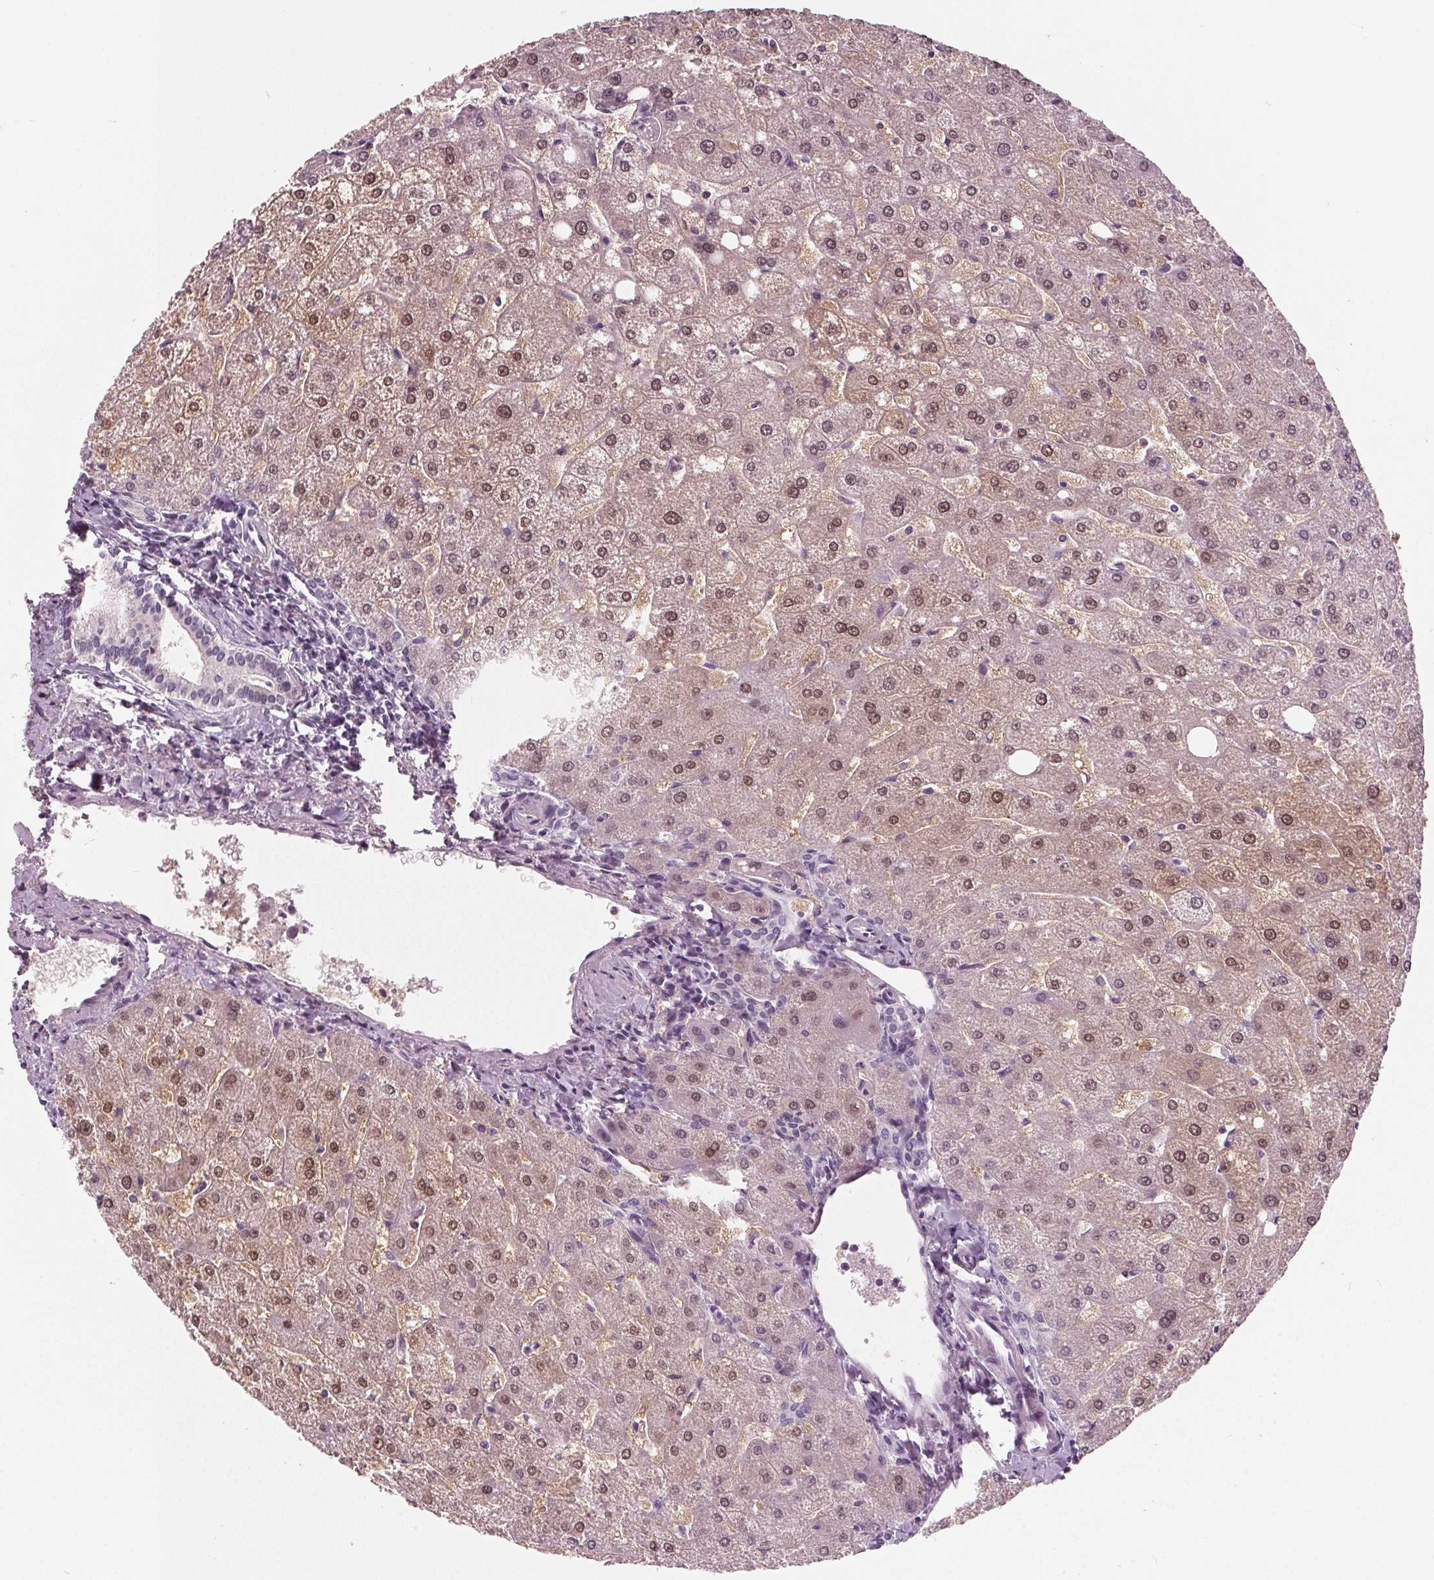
{"staining": {"intensity": "negative", "quantity": "none", "location": "none"}, "tissue": "liver", "cell_type": "Cholangiocytes", "image_type": "normal", "snomed": [{"axis": "morphology", "description": "Normal tissue, NOS"}, {"axis": "topography", "description": "Liver"}], "caption": "Immunohistochemistry photomicrograph of benign liver: liver stained with DAB (3,3'-diaminobenzidine) demonstrates no significant protein expression in cholangiocytes.", "gene": "TKFC", "patient": {"sex": "male", "age": 67}}